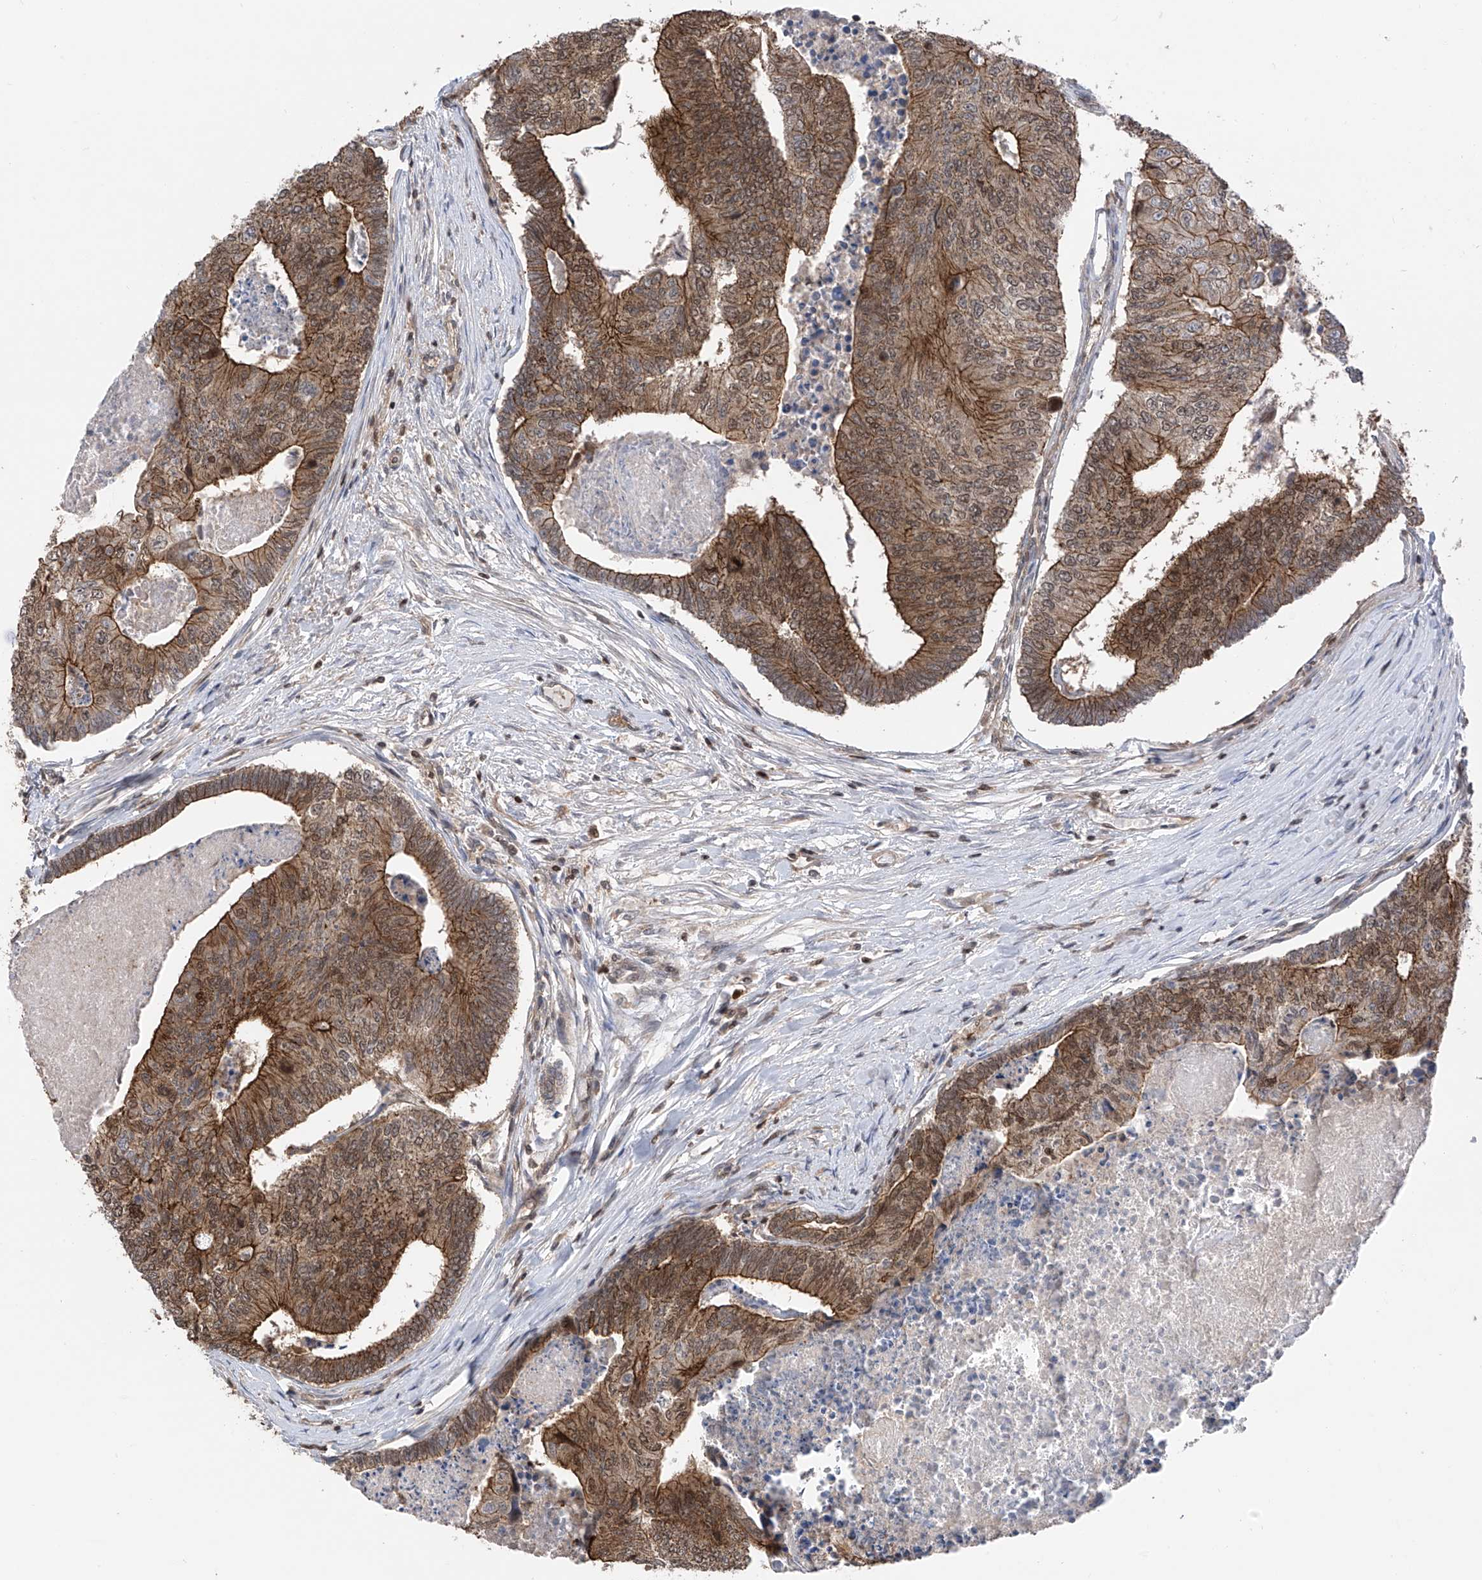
{"staining": {"intensity": "strong", "quantity": "25%-75%", "location": "cytoplasmic/membranous,nuclear"}, "tissue": "colorectal cancer", "cell_type": "Tumor cells", "image_type": "cancer", "snomed": [{"axis": "morphology", "description": "Adenocarcinoma, NOS"}, {"axis": "topography", "description": "Colon"}], "caption": "Approximately 25%-75% of tumor cells in human colorectal adenocarcinoma exhibit strong cytoplasmic/membranous and nuclear protein staining as visualized by brown immunohistochemical staining.", "gene": "DNAJC9", "patient": {"sex": "female", "age": 67}}